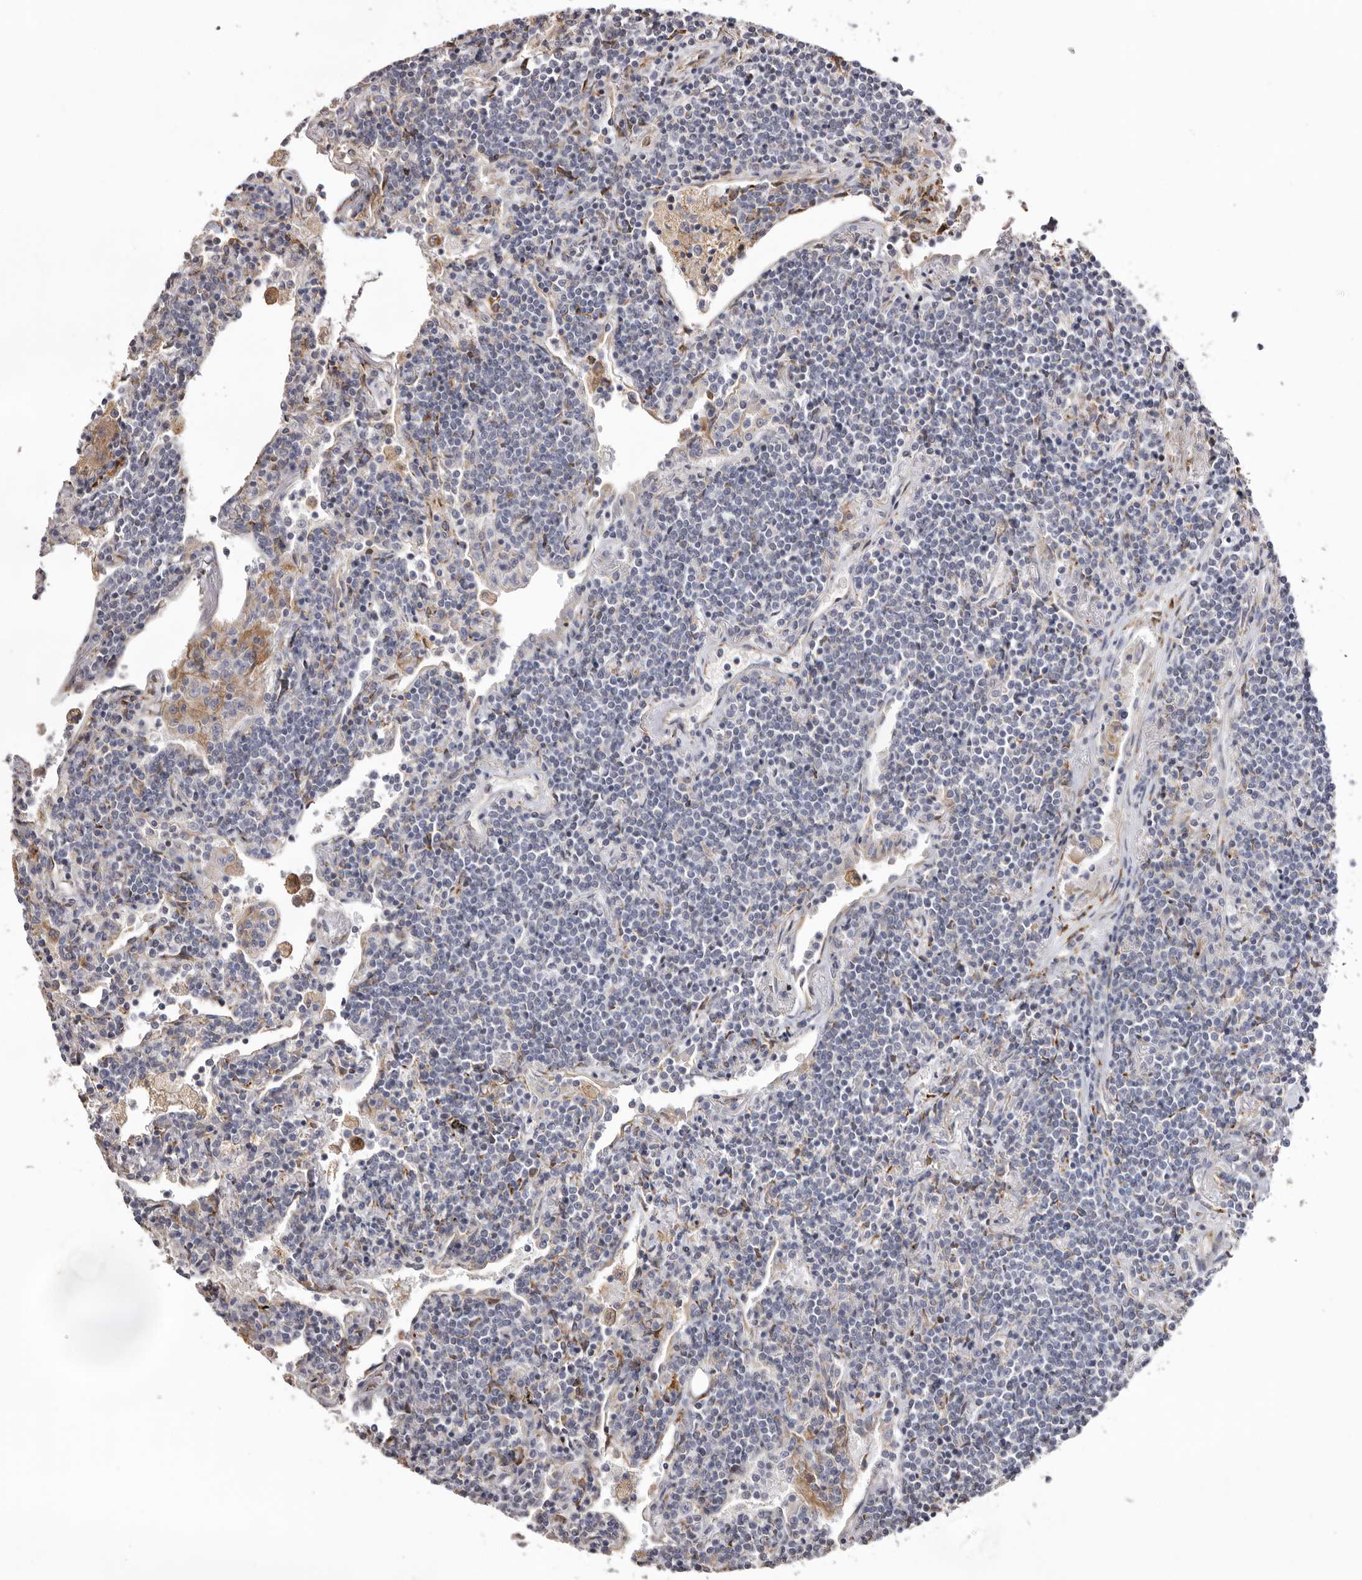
{"staining": {"intensity": "negative", "quantity": "none", "location": "none"}, "tissue": "lymphoma", "cell_type": "Tumor cells", "image_type": "cancer", "snomed": [{"axis": "morphology", "description": "Malignant lymphoma, non-Hodgkin's type, Low grade"}, {"axis": "topography", "description": "Lung"}], "caption": "High power microscopy micrograph of an immunohistochemistry histopathology image of malignant lymphoma, non-Hodgkin's type (low-grade), revealing no significant positivity in tumor cells.", "gene": "PIGX", "patient": {"sex": "female", "age": 71}}